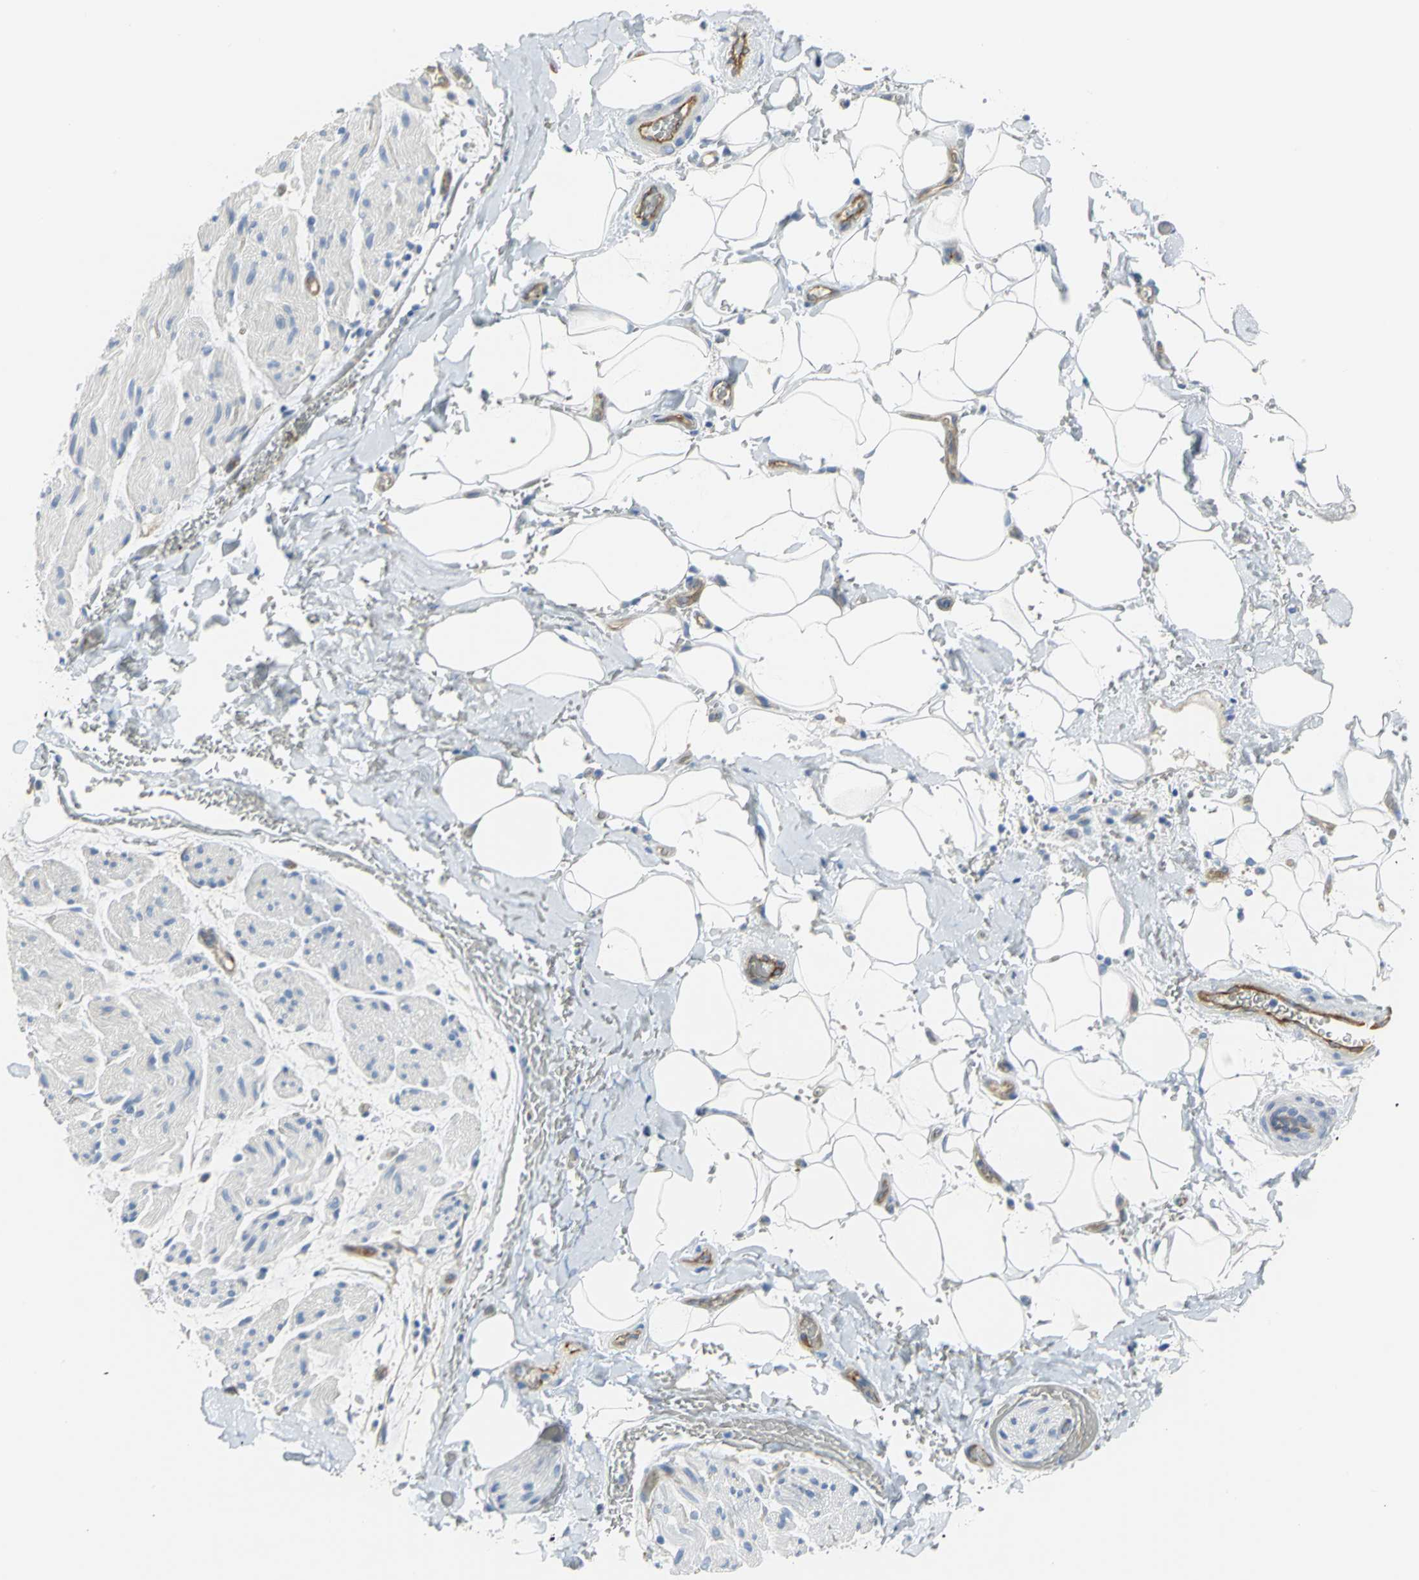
{"staining": {"intensity": "negative", "quantity": "none", "location": "none"}, "tissue": "adipose tissue", "cell_type": "Adipocytes", "image_type": "normal", "snomed": [{"axis": "morphology", "description": "Normal tissue, NOS"}, {"axis": "morphology", "description": "Cholangiocarcinoma"}, {"axis": "topography", "description": "Liver"}, {"axis": "topography", "description": "Peripheral nerve tissue"}], "caption": "Immunohistochemistry of unremarkable adipose tissue reveals no positivity in adipocytes. The staining was performed using DAB to visualize the protein expression in brown, while the nuclei were stained in blue with hematoxylin (Magnification: 20x).", "gene": "FLNB", "patient": {"sex": "male", "age": 50}}